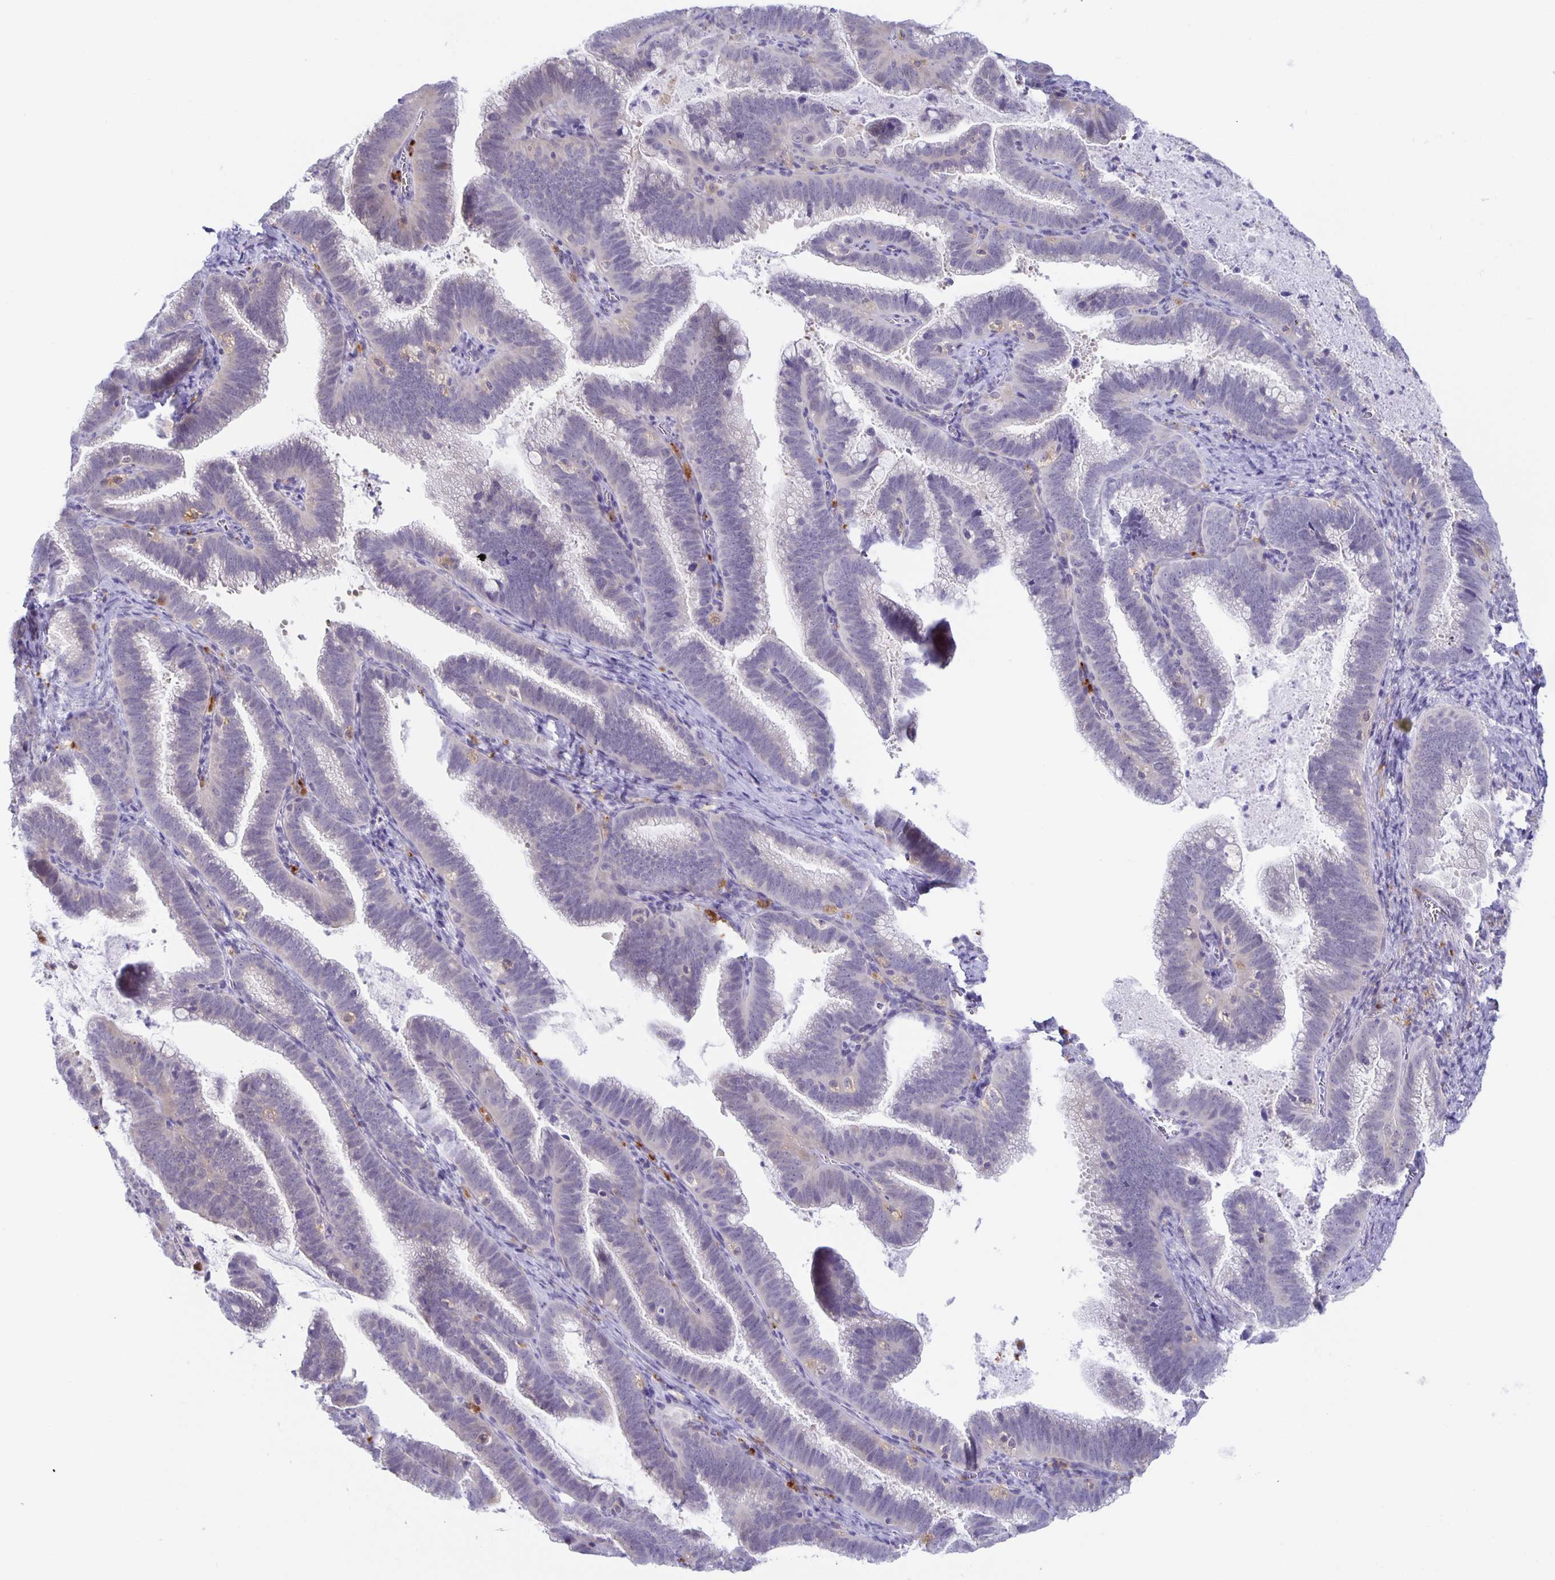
{"staining": {"intensity": "negative", "quantity": "none", "location": "none"}, "tissue": "cervical cancer", "cell_type": "Tumor cells", "image_type": "cancer", "snomed": [{"axis": "morphology", "description": "Adenocarcinoma, NOS"}, {"axis": "topography", "description": "Cervix"}], "caption": "Tumor cells are negative for protein expression in human adenocarcinoma (cervical). (IHC, brightfield microscopy, high magnification).", "gene": "LIPA", "patient": {"sex": "female", "age": 61}}